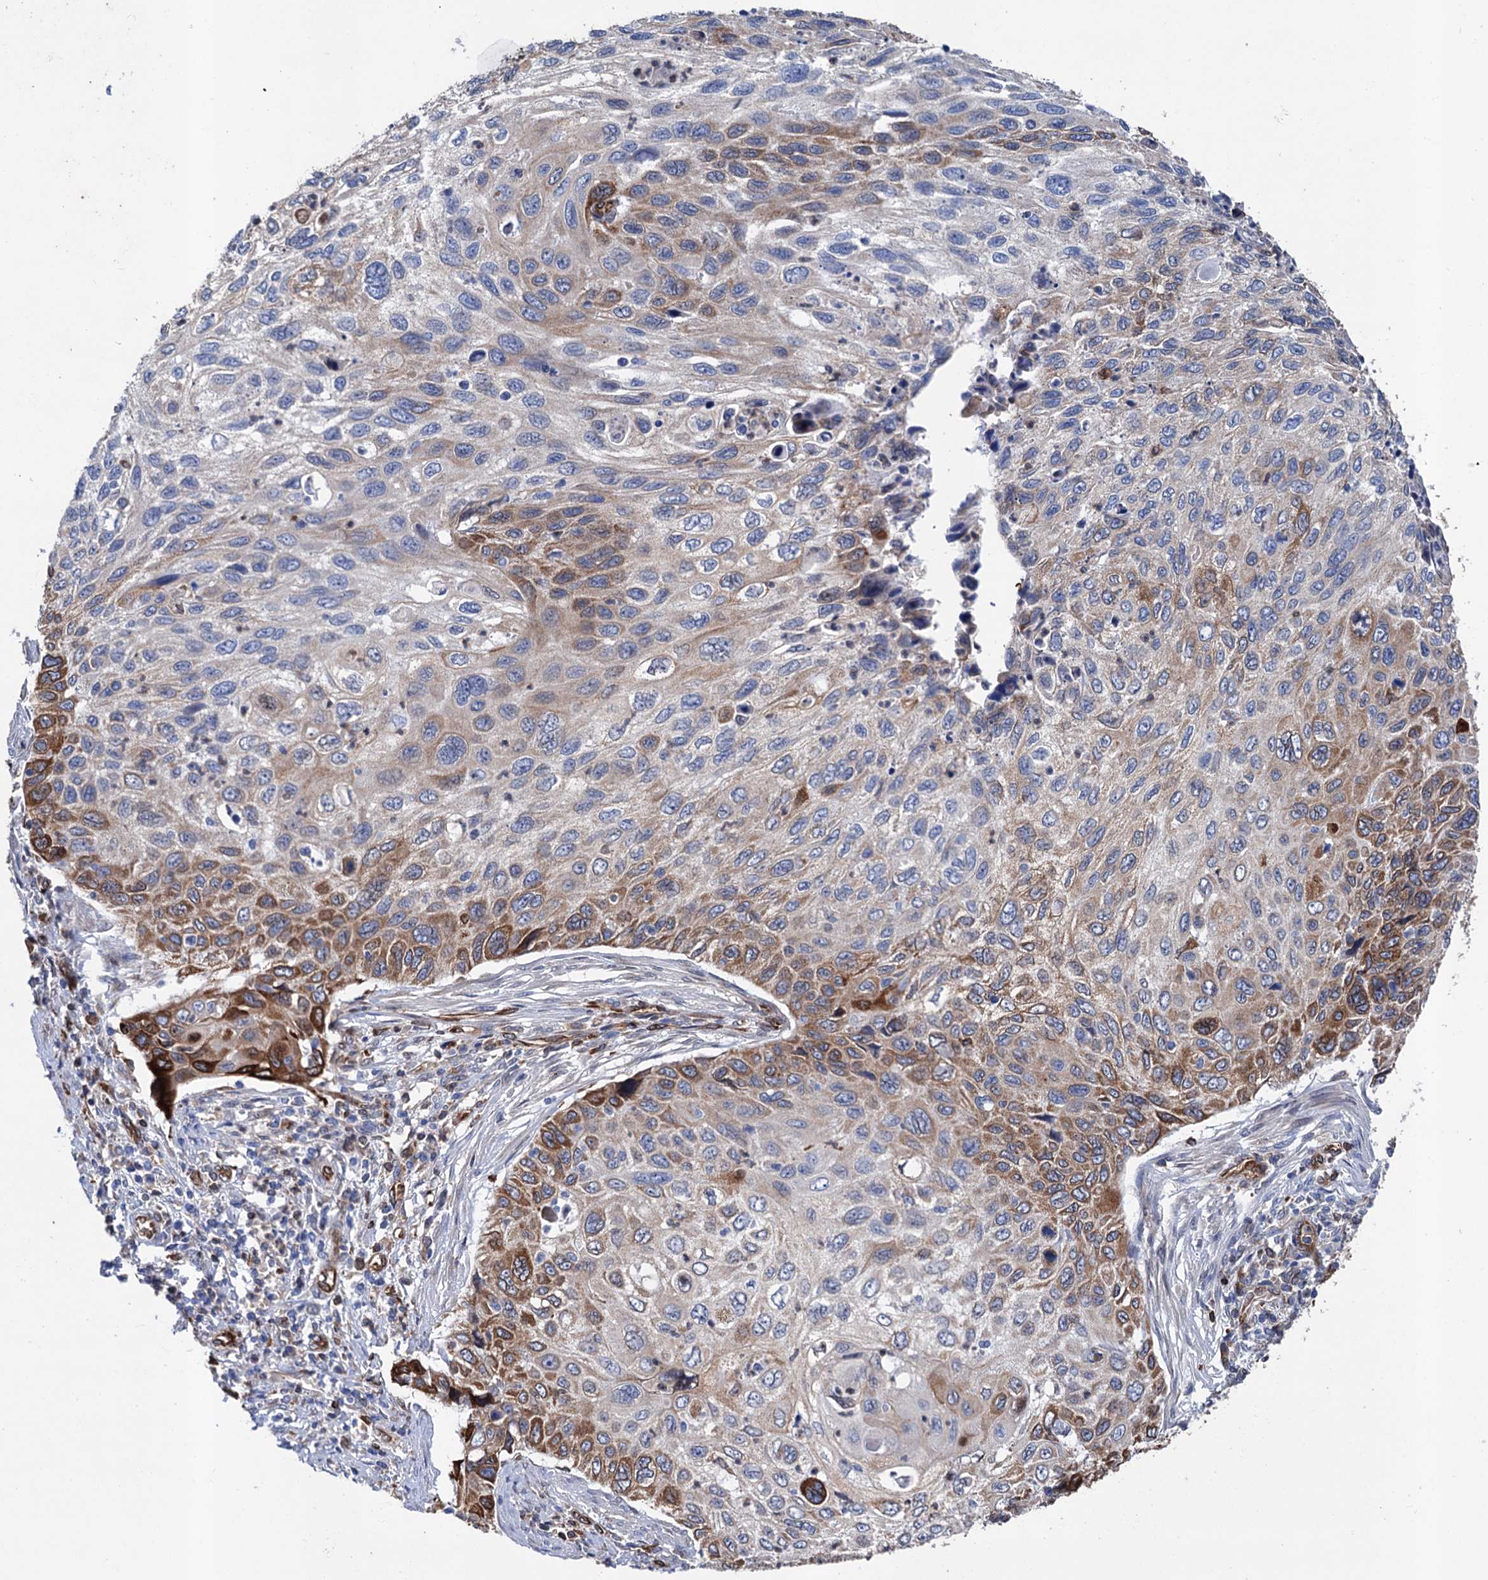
{"staining": {"intensity": "strong", "quantity": "<25%", "location": "cytoplasmic/membranous"}, "tissue": "cervical cancer", "cell_type": "Tumor cells", "image_type": "cancer", "snomed": [{"axis": "morphology", "description": "Squamous cell carcinoma, NOS"}, {"axis": "topography", "description": "Cervix"}], "caption": "Immunohistochemical staining of cervical squamous cell carcinoma exhibits strong cytoplasmic/membranous protein positivity in approximately <25% of tumor cells.", "gene": "STING1", "patient": {"sex": "female", "age": 70}}